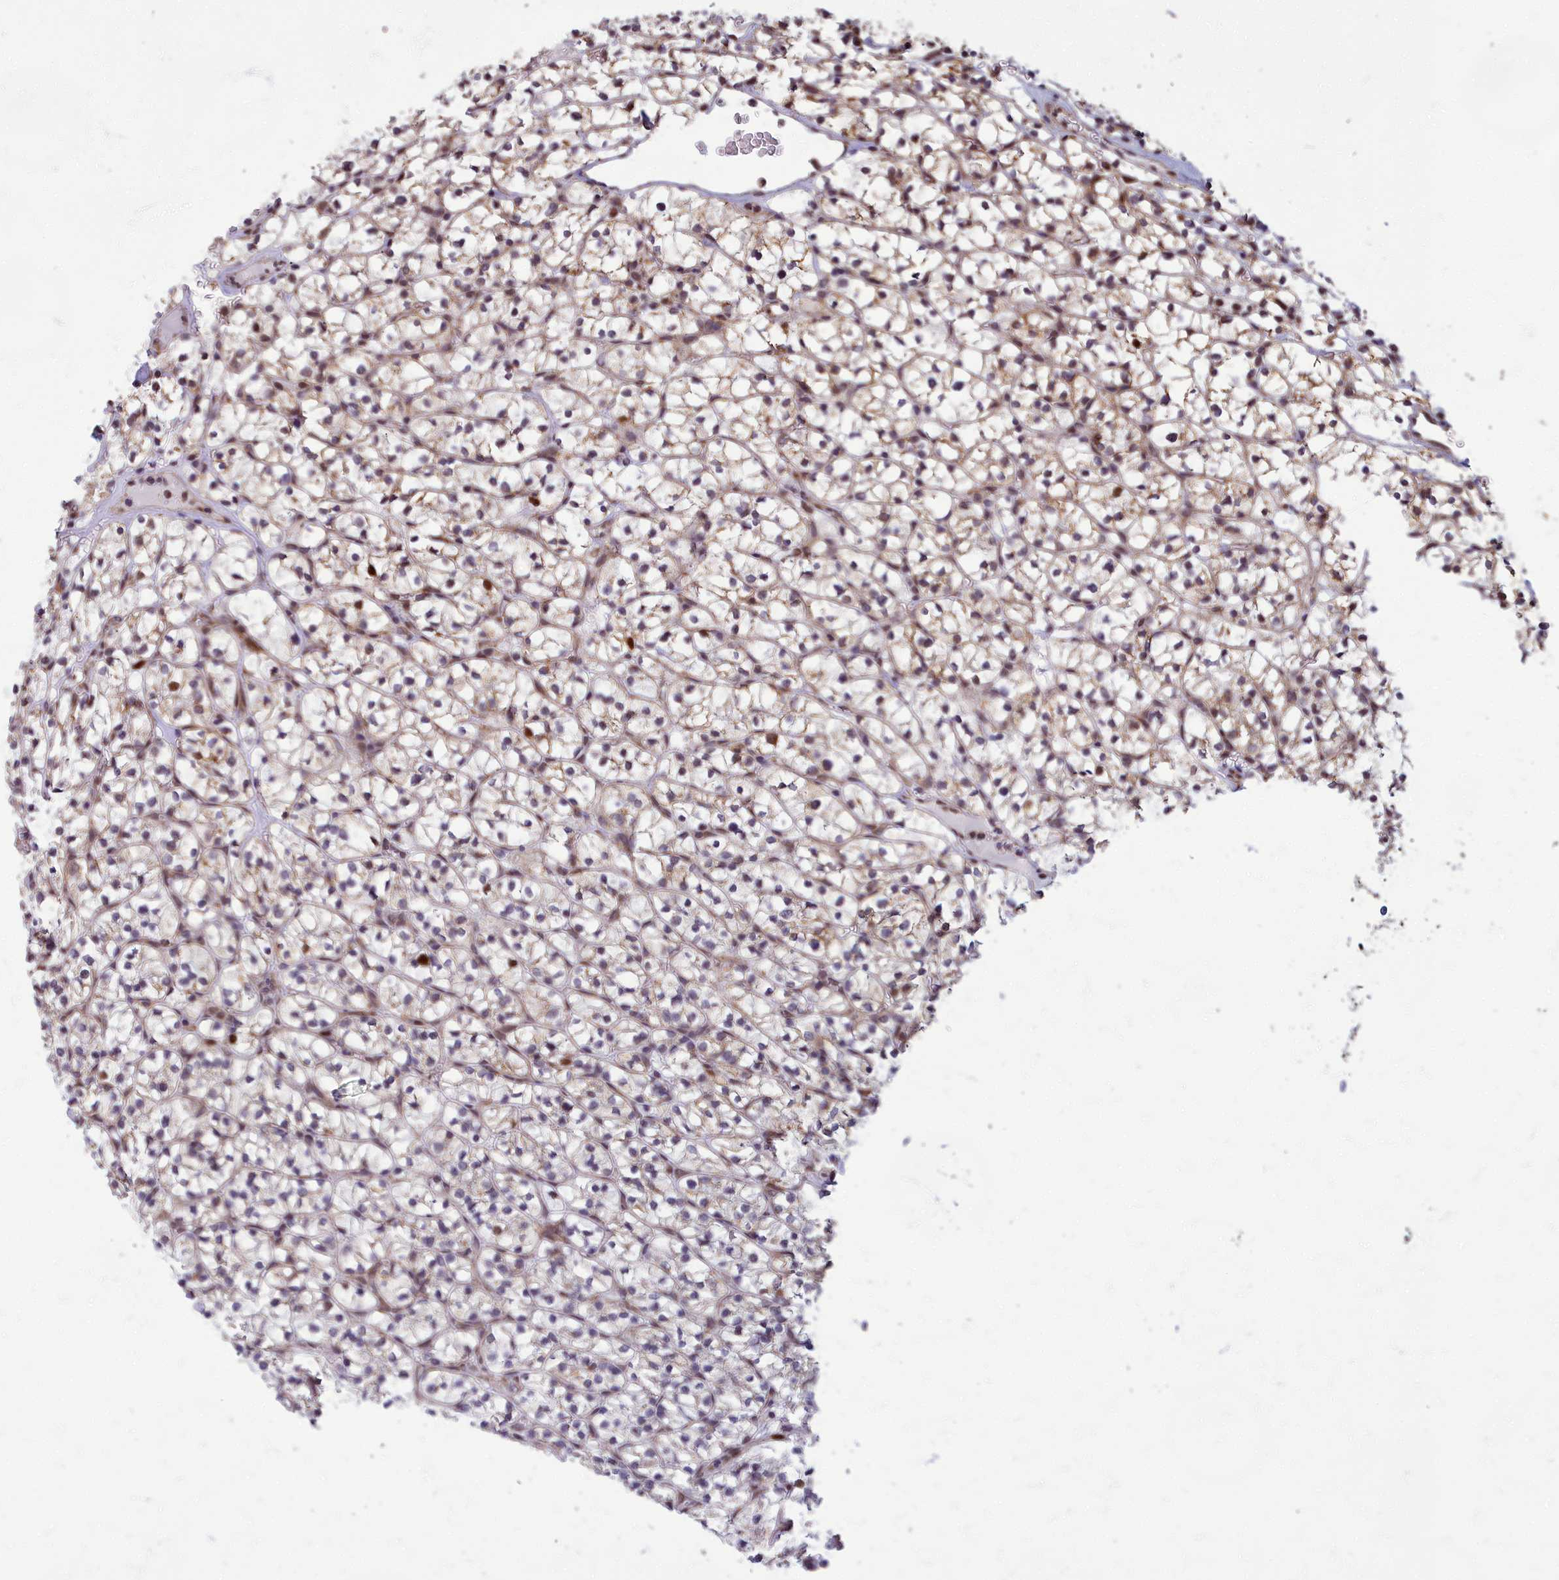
{"staining": {"intensity": "weak", "quantity": "25%-75%", "location": "nuclear"}, "tissue": "renal cancer", "cell_type": "Tumor cells", "image_type": "cancer", "snomed": [{"axis": "morphology", "description": "Adenocarcinoma, NOS"}, {"axis": "topography", "description": "Kidney"}], "caption": "IHC micrograph of renal cancer stained for a protein (brown), which shows low levels of weak nuclear expression in about 25%-75% of tumor cells.", "gene": "EARS2", "patient": {"sex": "female", "age": 64}}